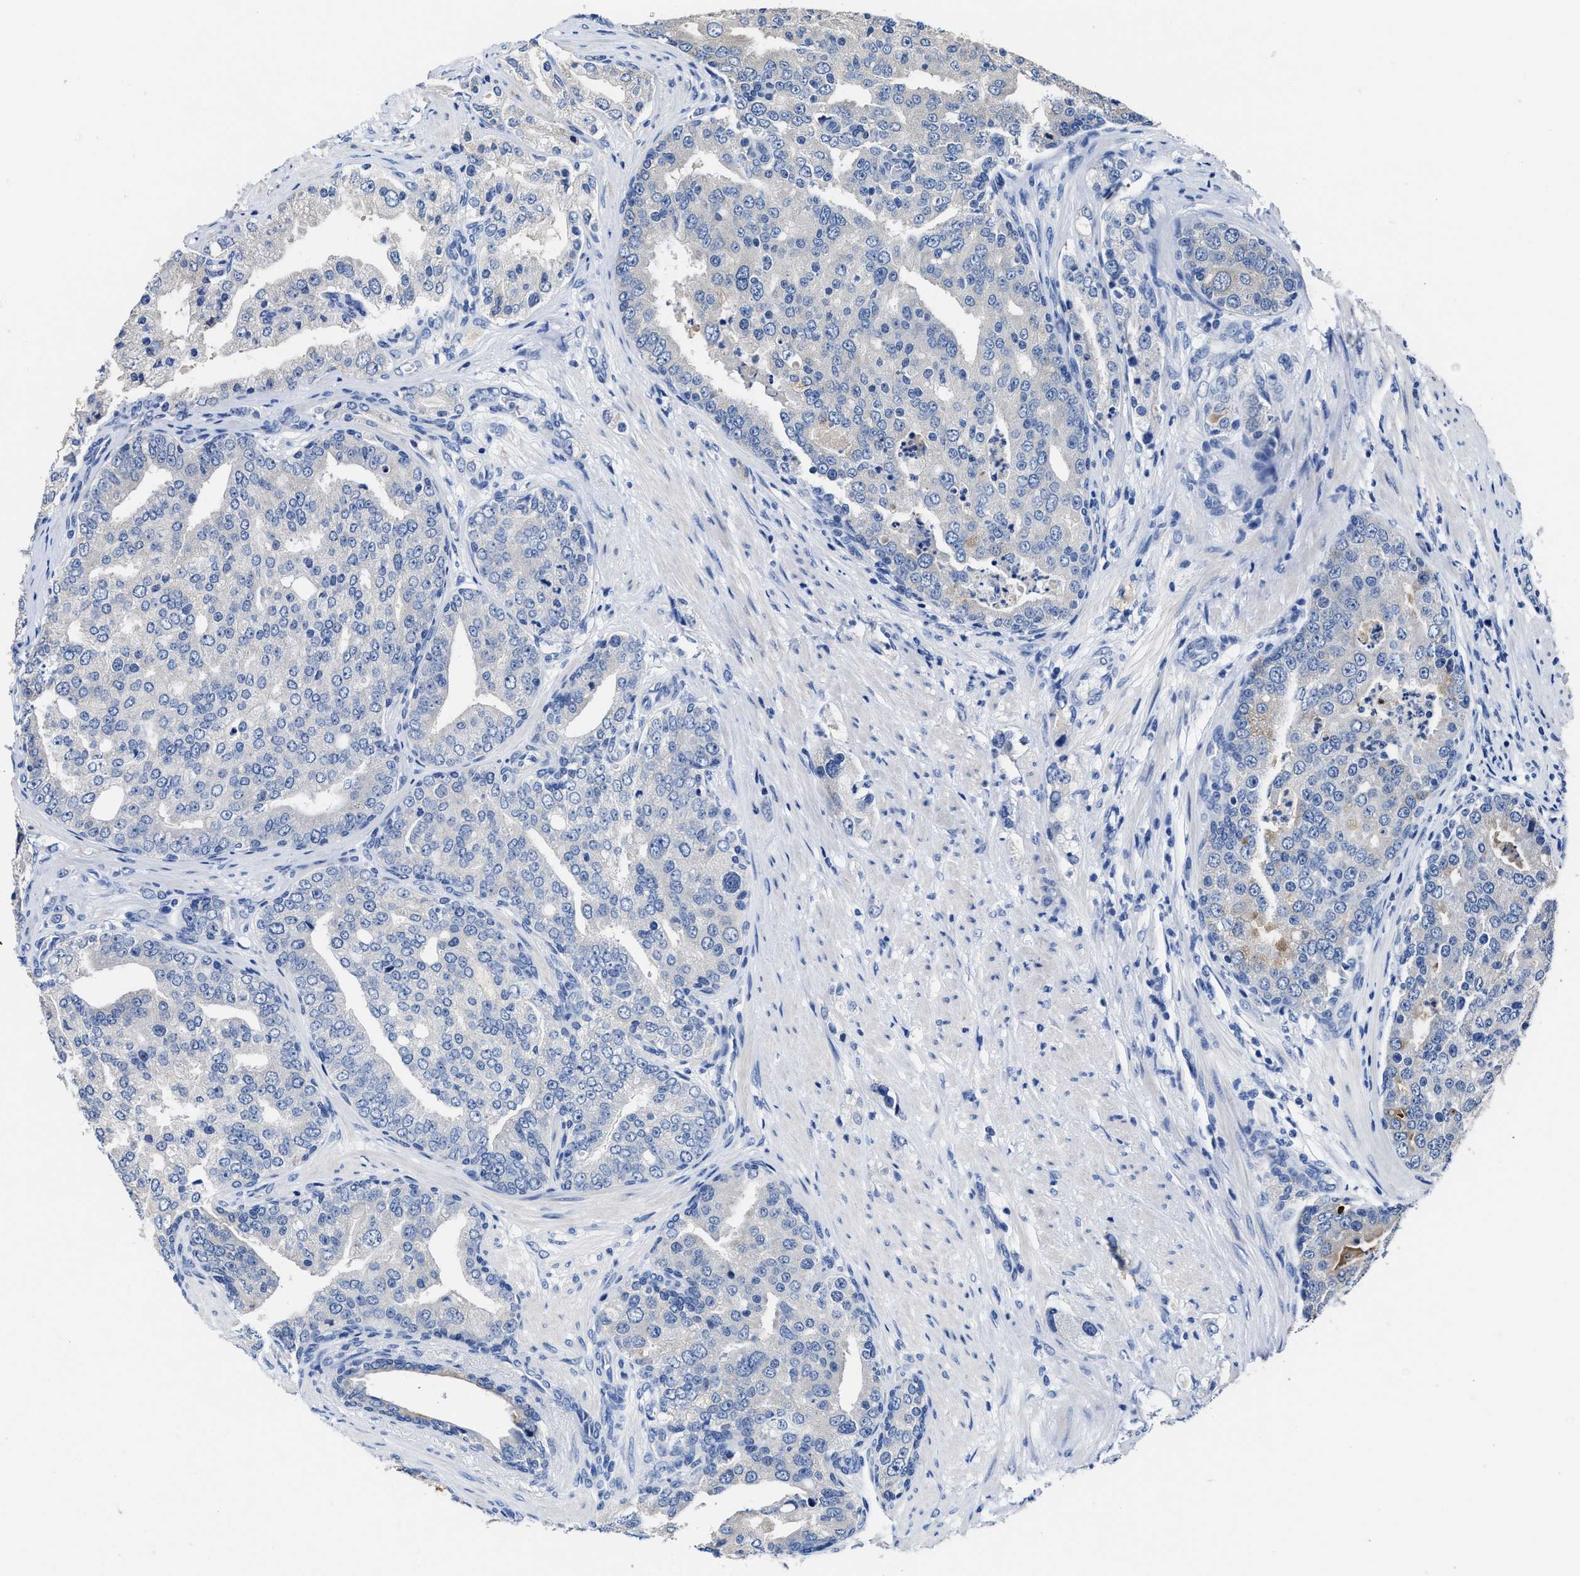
{"staining": {"intensity": "negative", "quantity": "none", "location": "none"}, "tissue": "prostate cancer", "cell_type": "Tumor cells", "image_type": "cancer", "snomed": [{"axis": "morphology", "description": "Adenocarcinoma, High grade"}, {"axis": "topography", "description": "Prostate"}], "caption": "Immunohistochemical staining of human high-grade adenocarcinoma (prostate) shows no significant staining in tumor cells.", "gene": "HOOK1", "patient": {"sex": "male", "age": 50}}